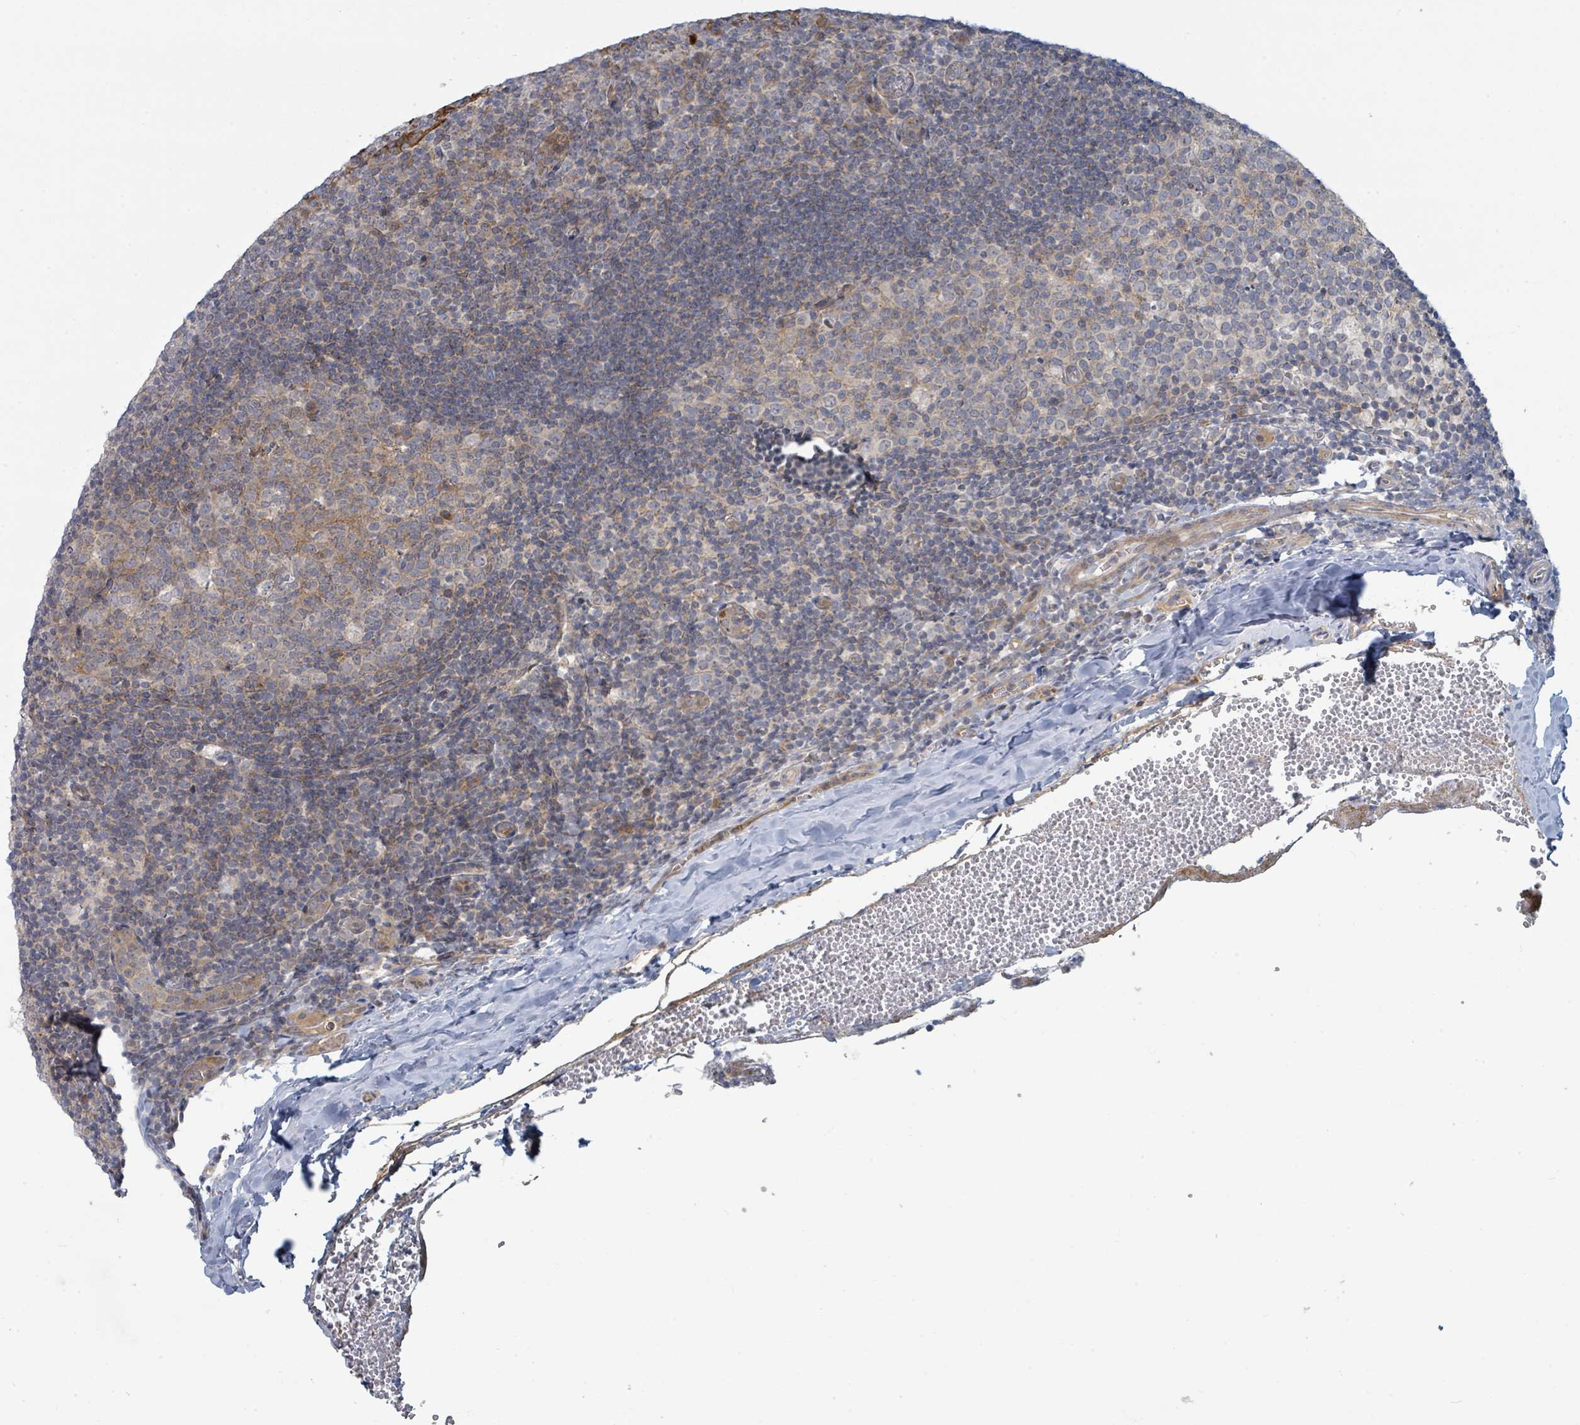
{"staining": {"intensity": "weak", "quantity": "<25%", "location": "cytoplasmic/membranous"}, "tissue": "tonsil", "cell_type": "Germinal center cells", "image_type": "normal", "snomed": [{"axis": "morphology", "description": "Normal tissue, NOS"}, {"axis": "topography", "description": "Tonsil"}], "caption": "Human tonsil stained for a protein using immunohistochemistry reveals no staining in germinal center cells.", "gene": "COL5A3", "patient": {"sex": "male", "age": 17}}